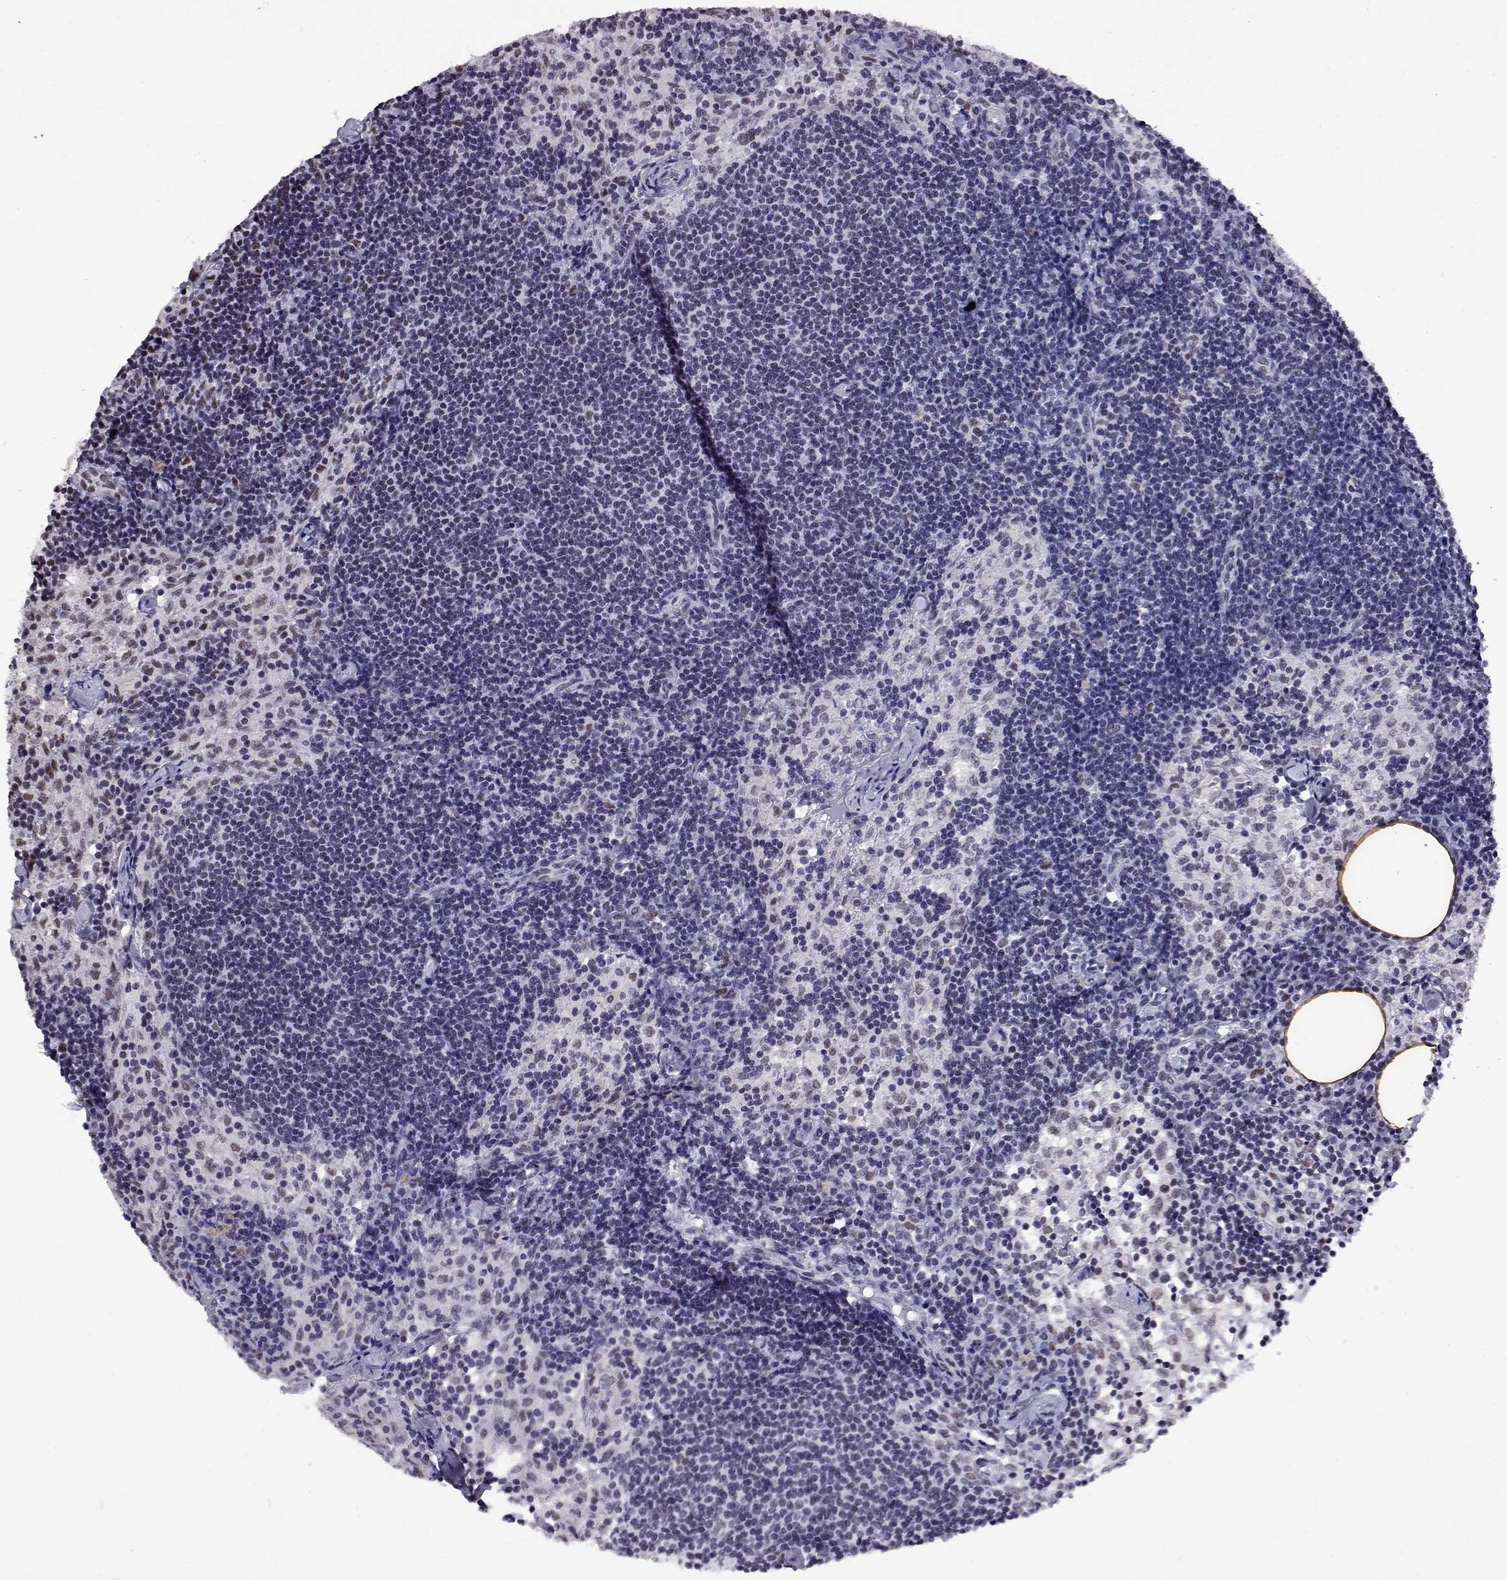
{"staining": {"intensity": "weak", "quantity": "<25%", "location": "nuclear"}, "tissue": "lymph node", "cell_type": "Germinal center cells", "image_type": "normal", "snomed": [{"axis": "morphology", "description": "Normal tissue, NOS"}, {"axis": "topography", "description": "Lymph node"}], "caption": "Photomicrograph shows no protein expression in germinal center cells of unremarkable lymph node. (DAB immunohistochemistry, high magnification).", "gene": "POLDIP3", "patient": {"sex": "female", "age": 69}}